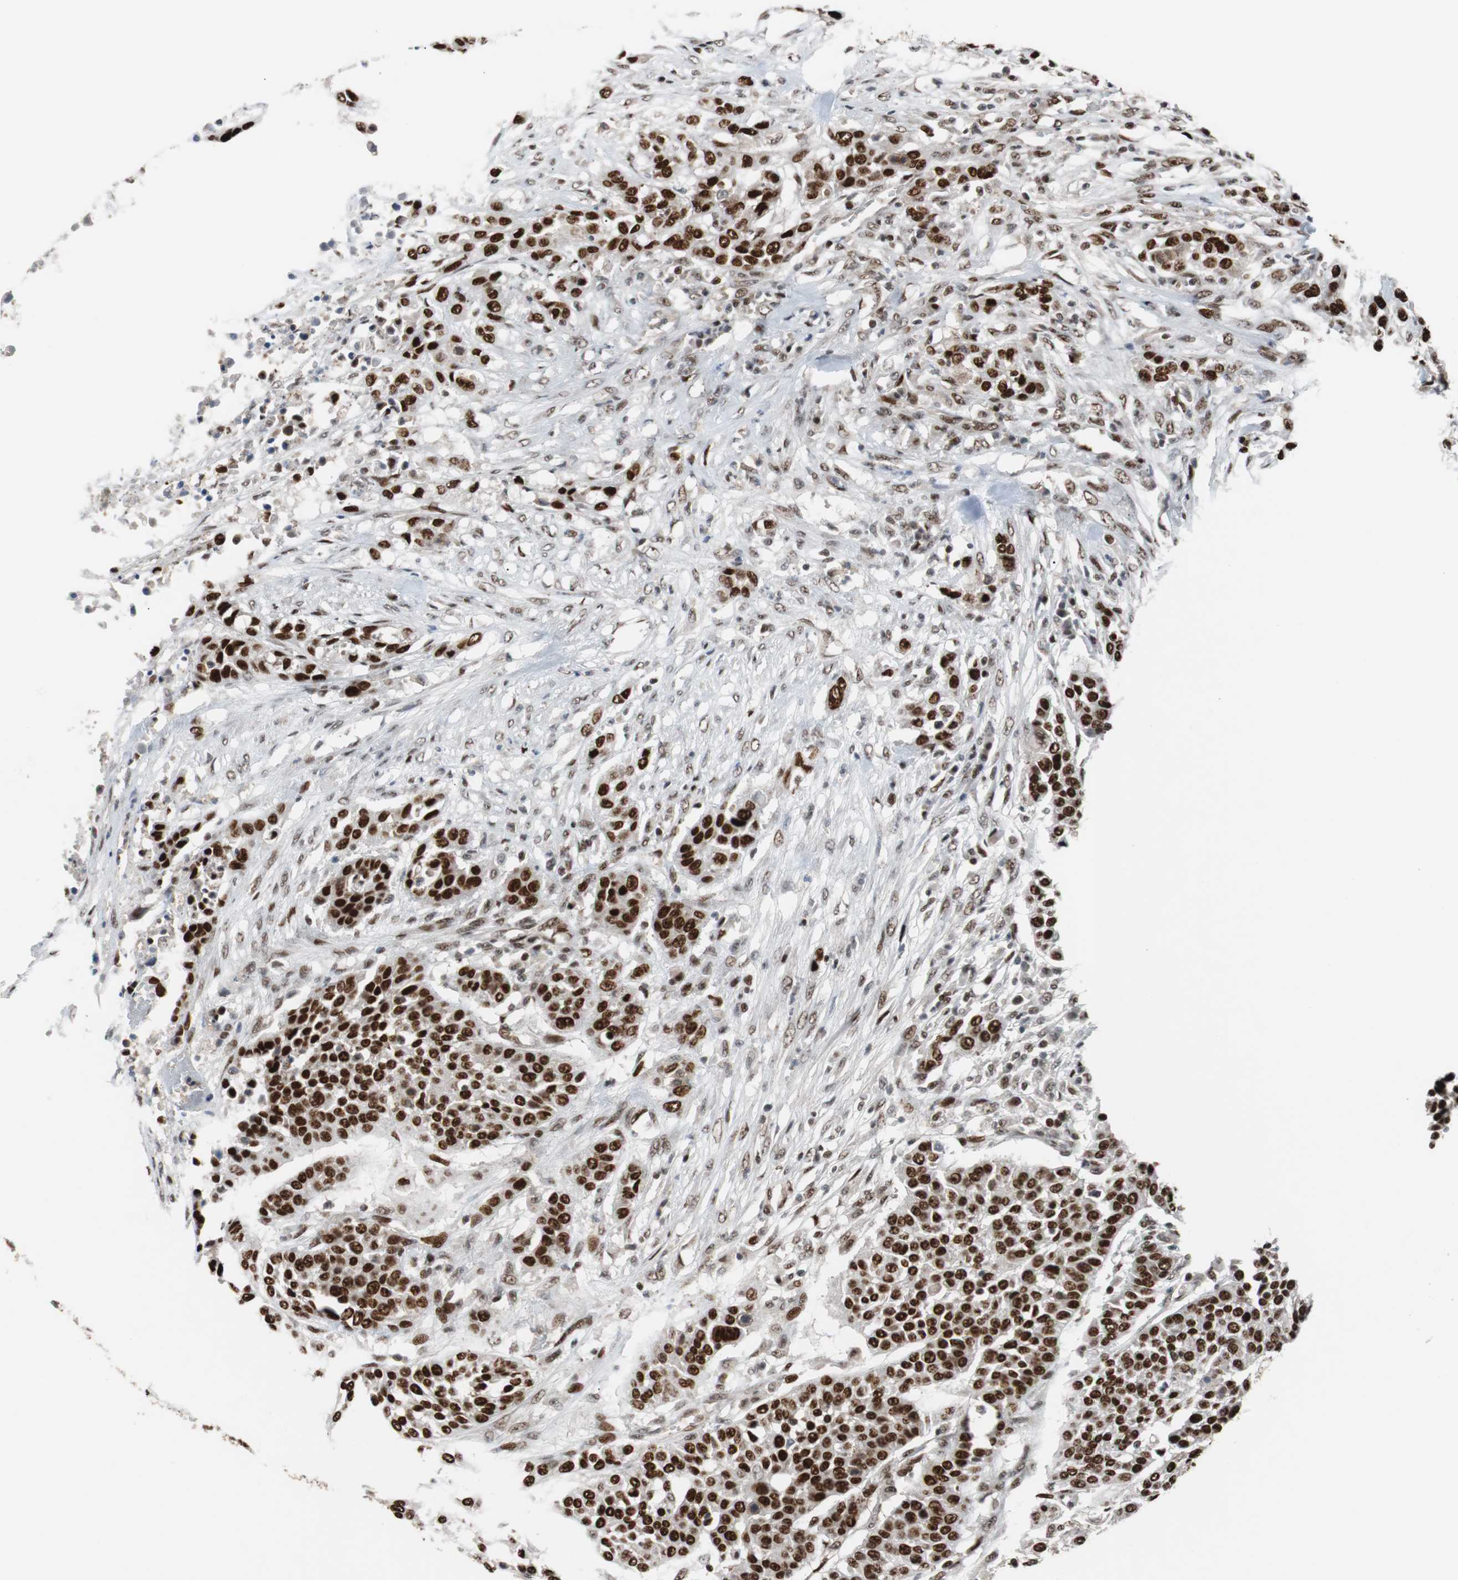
{"staining": {"intensity": "strong", "quantity": ">75%", "location": "nuclear"}, "tissue": "urothelial cancer", "cell_type": "Tumor cells", "image_type": "cancer", "snomed": [{"axis": "morphology", "description": "Urothelial carcinoma, High grade"}, {"axis": "topography", "description": "Urinary bladder"}], "caption": "DAB immunohistochemical staining of urothelial cancer demonstrates strong nuclear protein positivity in approximately >75% of tumor cells.", "gene": "NBL1", "patient": {"sex": "male", "age": 74}}